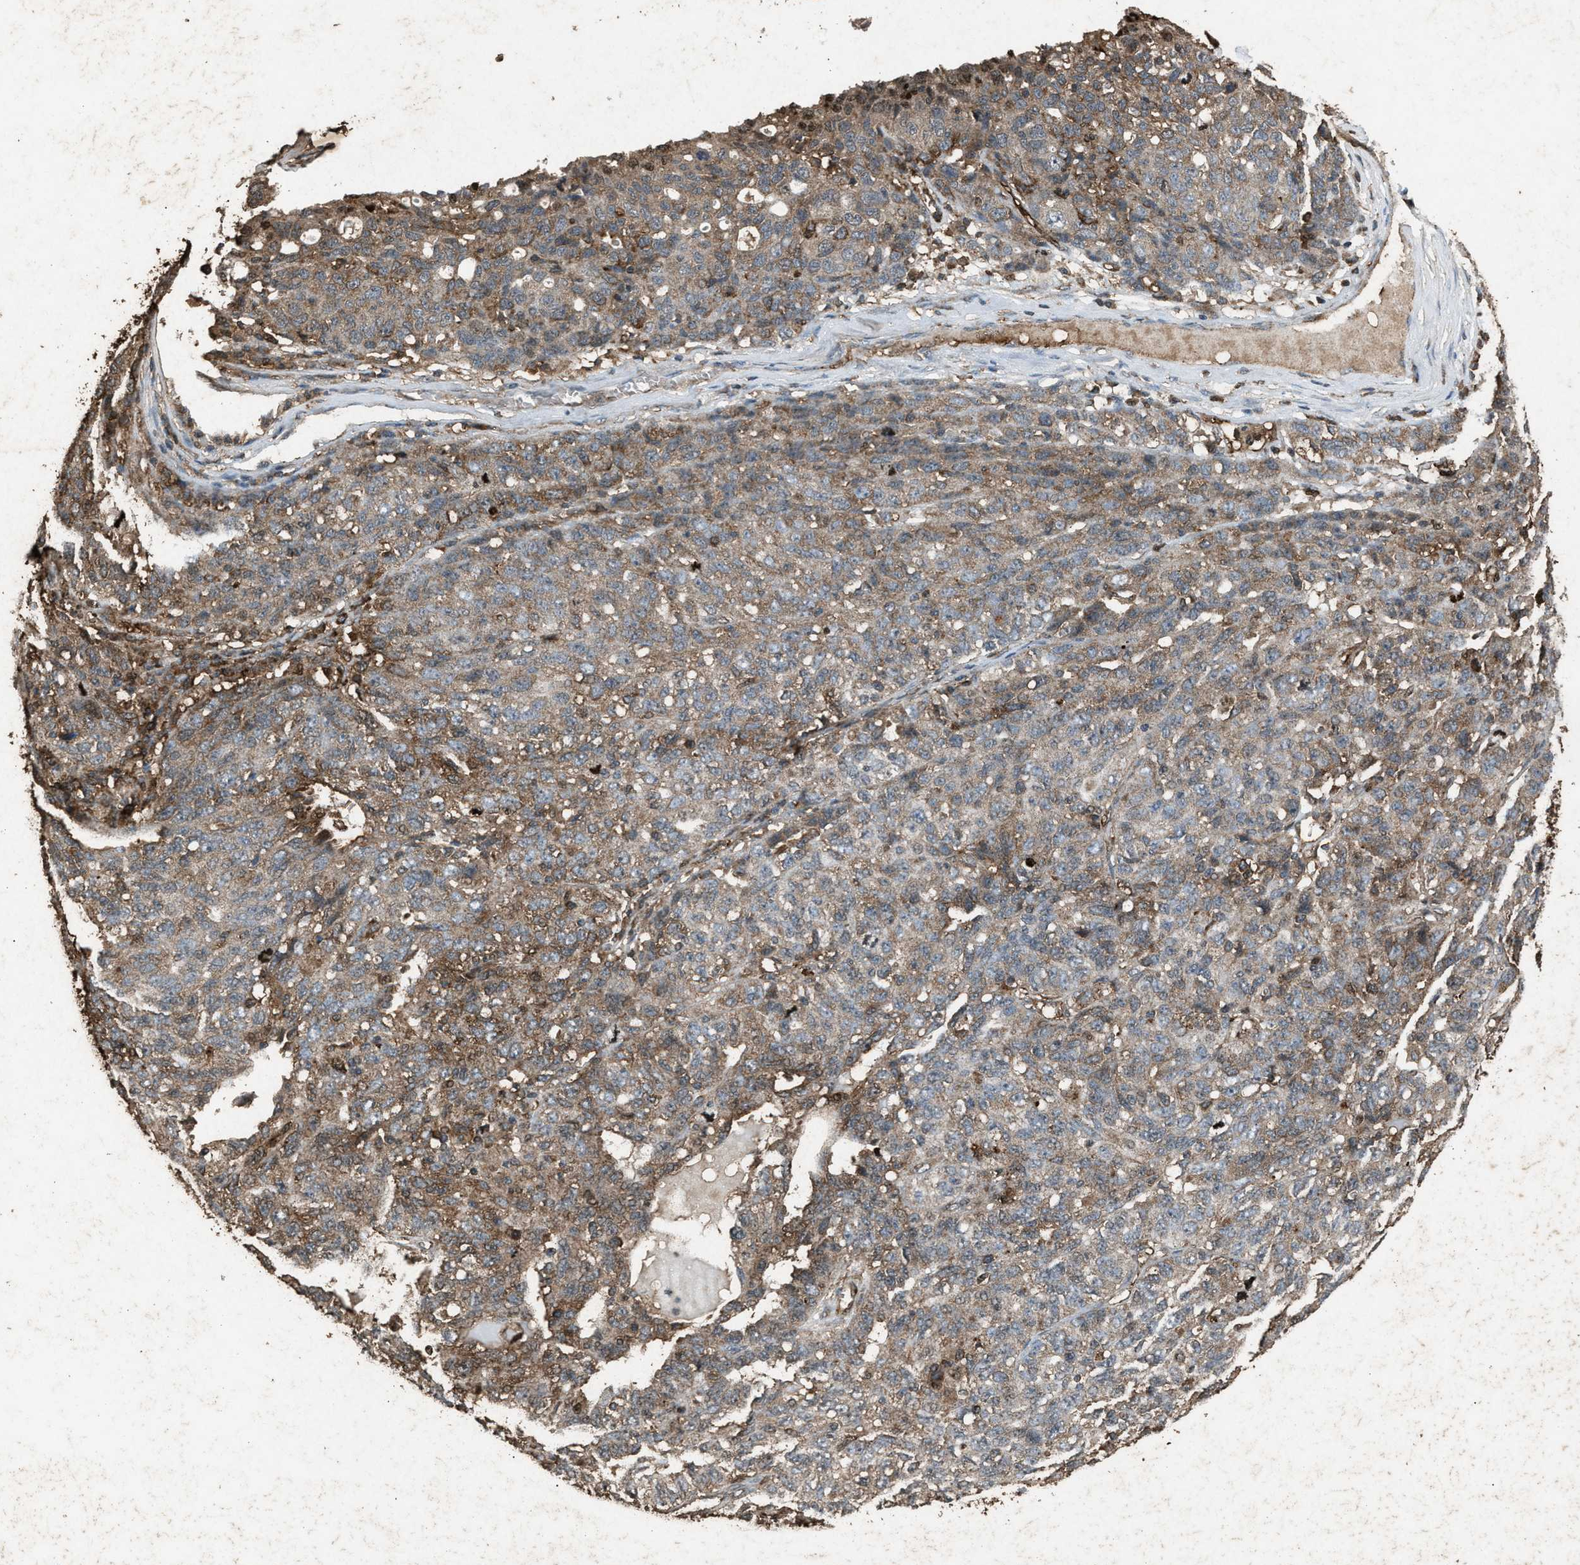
{"staining": {"intensity": "moderate", "quantity": ">75%", "location": "cytoplasmic/membranous"}, "tissue": "ovarian cancer", "cell_type": "Tumor cells", "image_type": "cancer", "snomed": [{"axis": "morphology", "description": "Cystadenocarcinoma, serous, NOS"}, {"axis": "topography", "description": "Ovary"}], "caption": "Human ovarian cancer stained with a brown dye displays moderate cytoplasmic/membranous positive positivity in approximately >75% of tumor cells.", "gene": "PSMD1", "patient": {"sex": "female", "age": 71}}